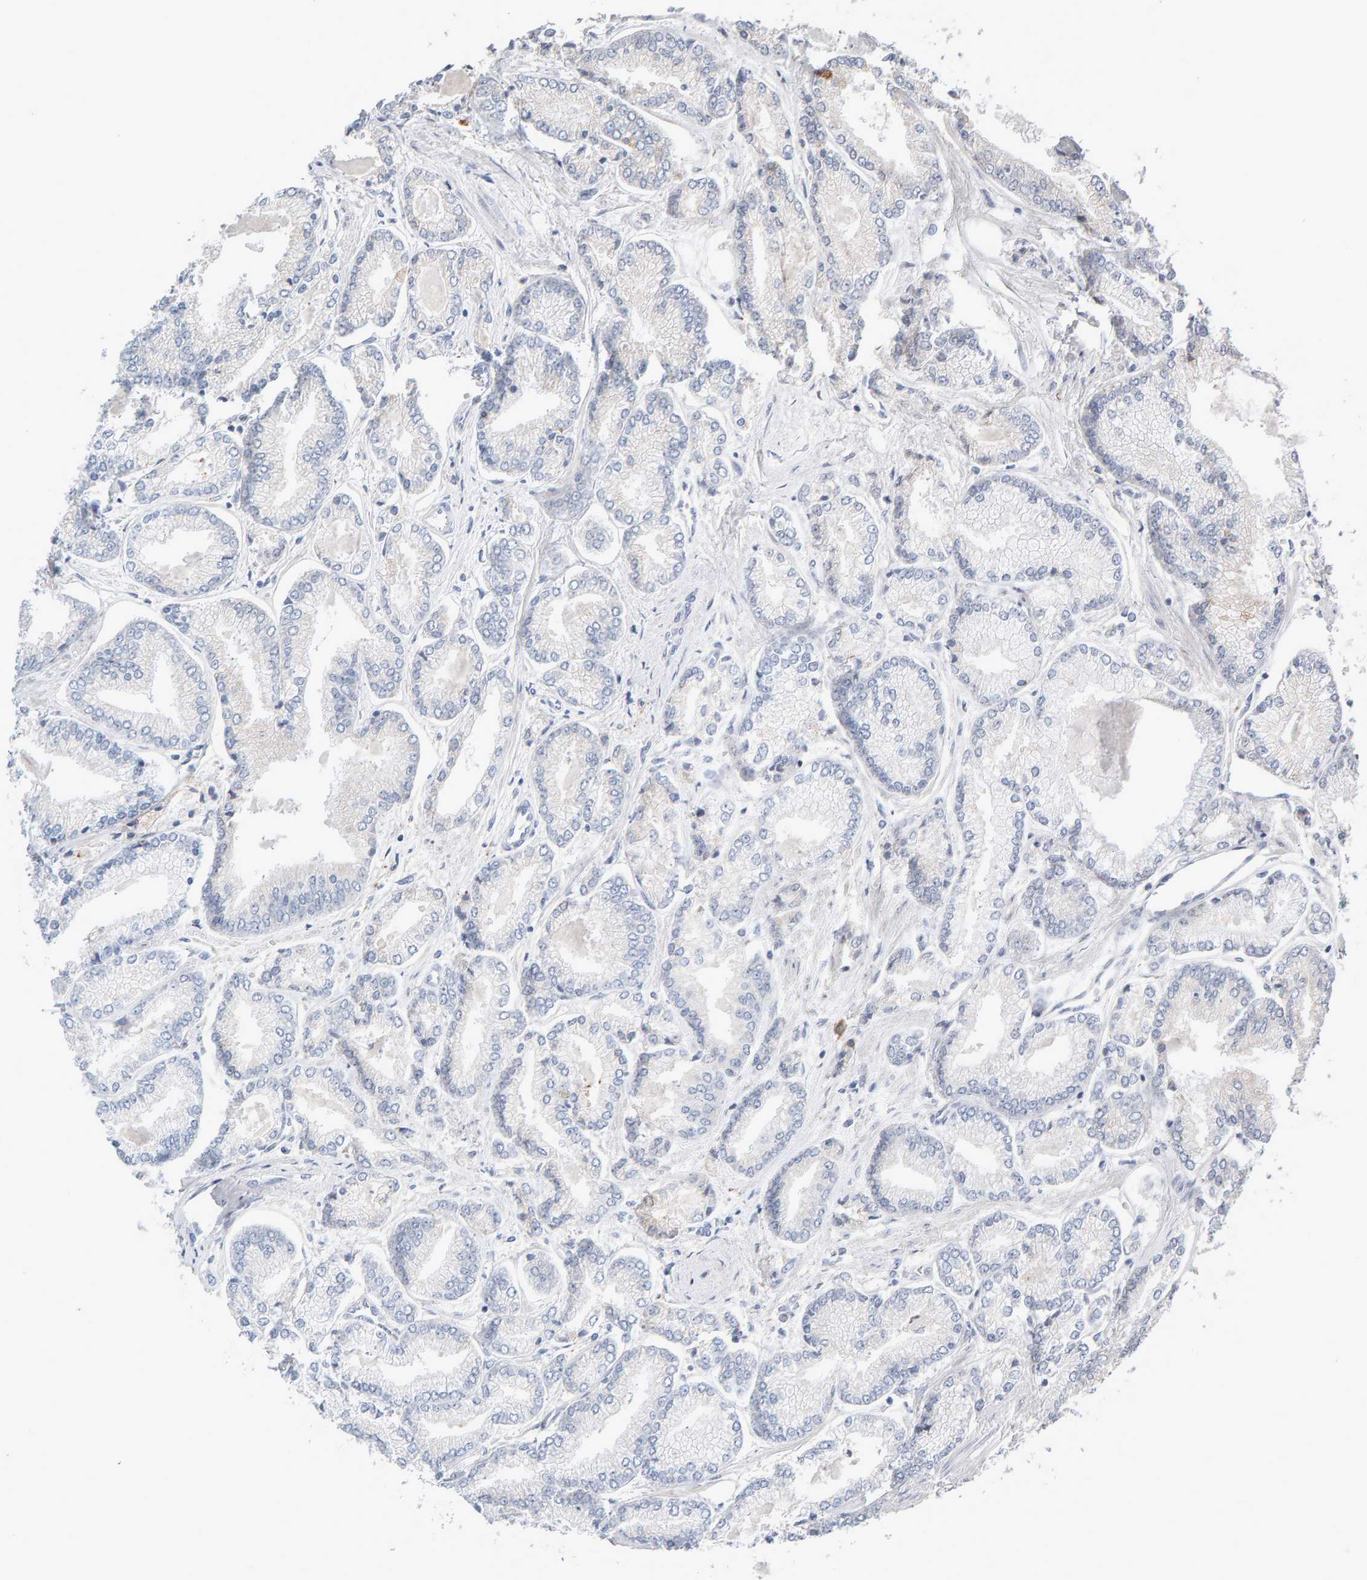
{"staining": {"intensity": "negative", "quantity": "none", "location": "none"}, "tissue": "prostate cancer", "cell_type": "Tumor cells", "image_type": "cancer", "snomed": [{"axis": "morphology", "description": "Adenocarcinoma, Low grade"}, {"axis": "topography", "description": "Prostate"}], "caption": "DAB (3,3'-diaminobenzidine) immunohistochemical staining of prostate cancer (adenocarcinoma (low-grade)) exhibits no significant staining in tumor cells. (Stains: DAB (3,3'-diaminobenzidine) IHC with hematoxylin counter stain, Microscopy: brightfield microscopy at high magnification).", "gene": "ENGASE", "patient": {"sex": "male", "age": 52}}